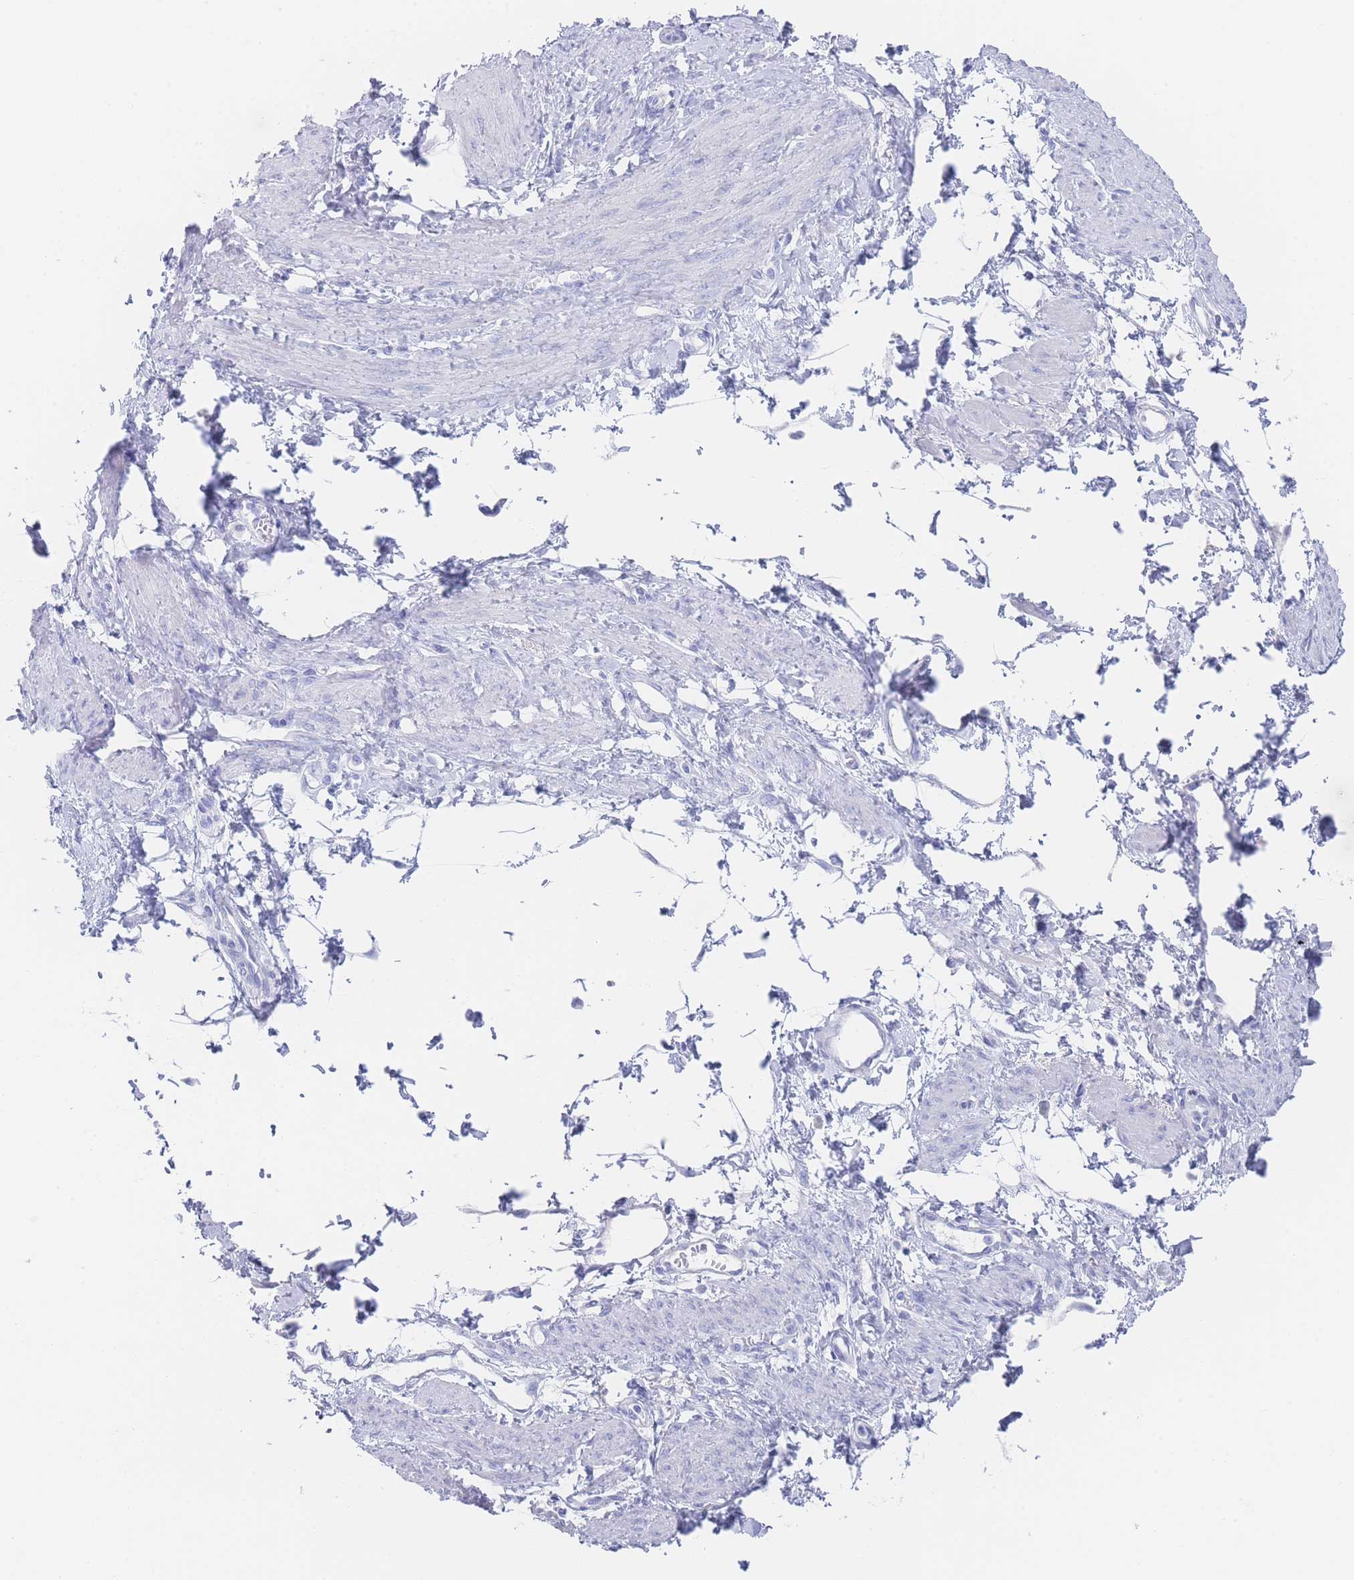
{"staining": {"intensity": "negative", "quantity": "none", "location": "none"}, "tissue": "smooth muscle", "cell_type": "Smooth muscle cells", "image_type": "normal", "snomed": [{"axis": "morphology", "description": "Normal tissue, NOS"}, {"axis": "topography", "description": "Smooth muscle"}, {"axis": "topography", "description": "Uterus"}], "caption": "Smooth muscle cells show no significant protein expression in normal smooth muscle. Brightfield microscopy of immunohistochemistry stained with DAB (3,3'-diaminobenzidine) (brown) and hematoxylin (blue), captured at high magnification.", "gene": "LRRC37A2", "patient": {"sex": "female", "age": 39}}